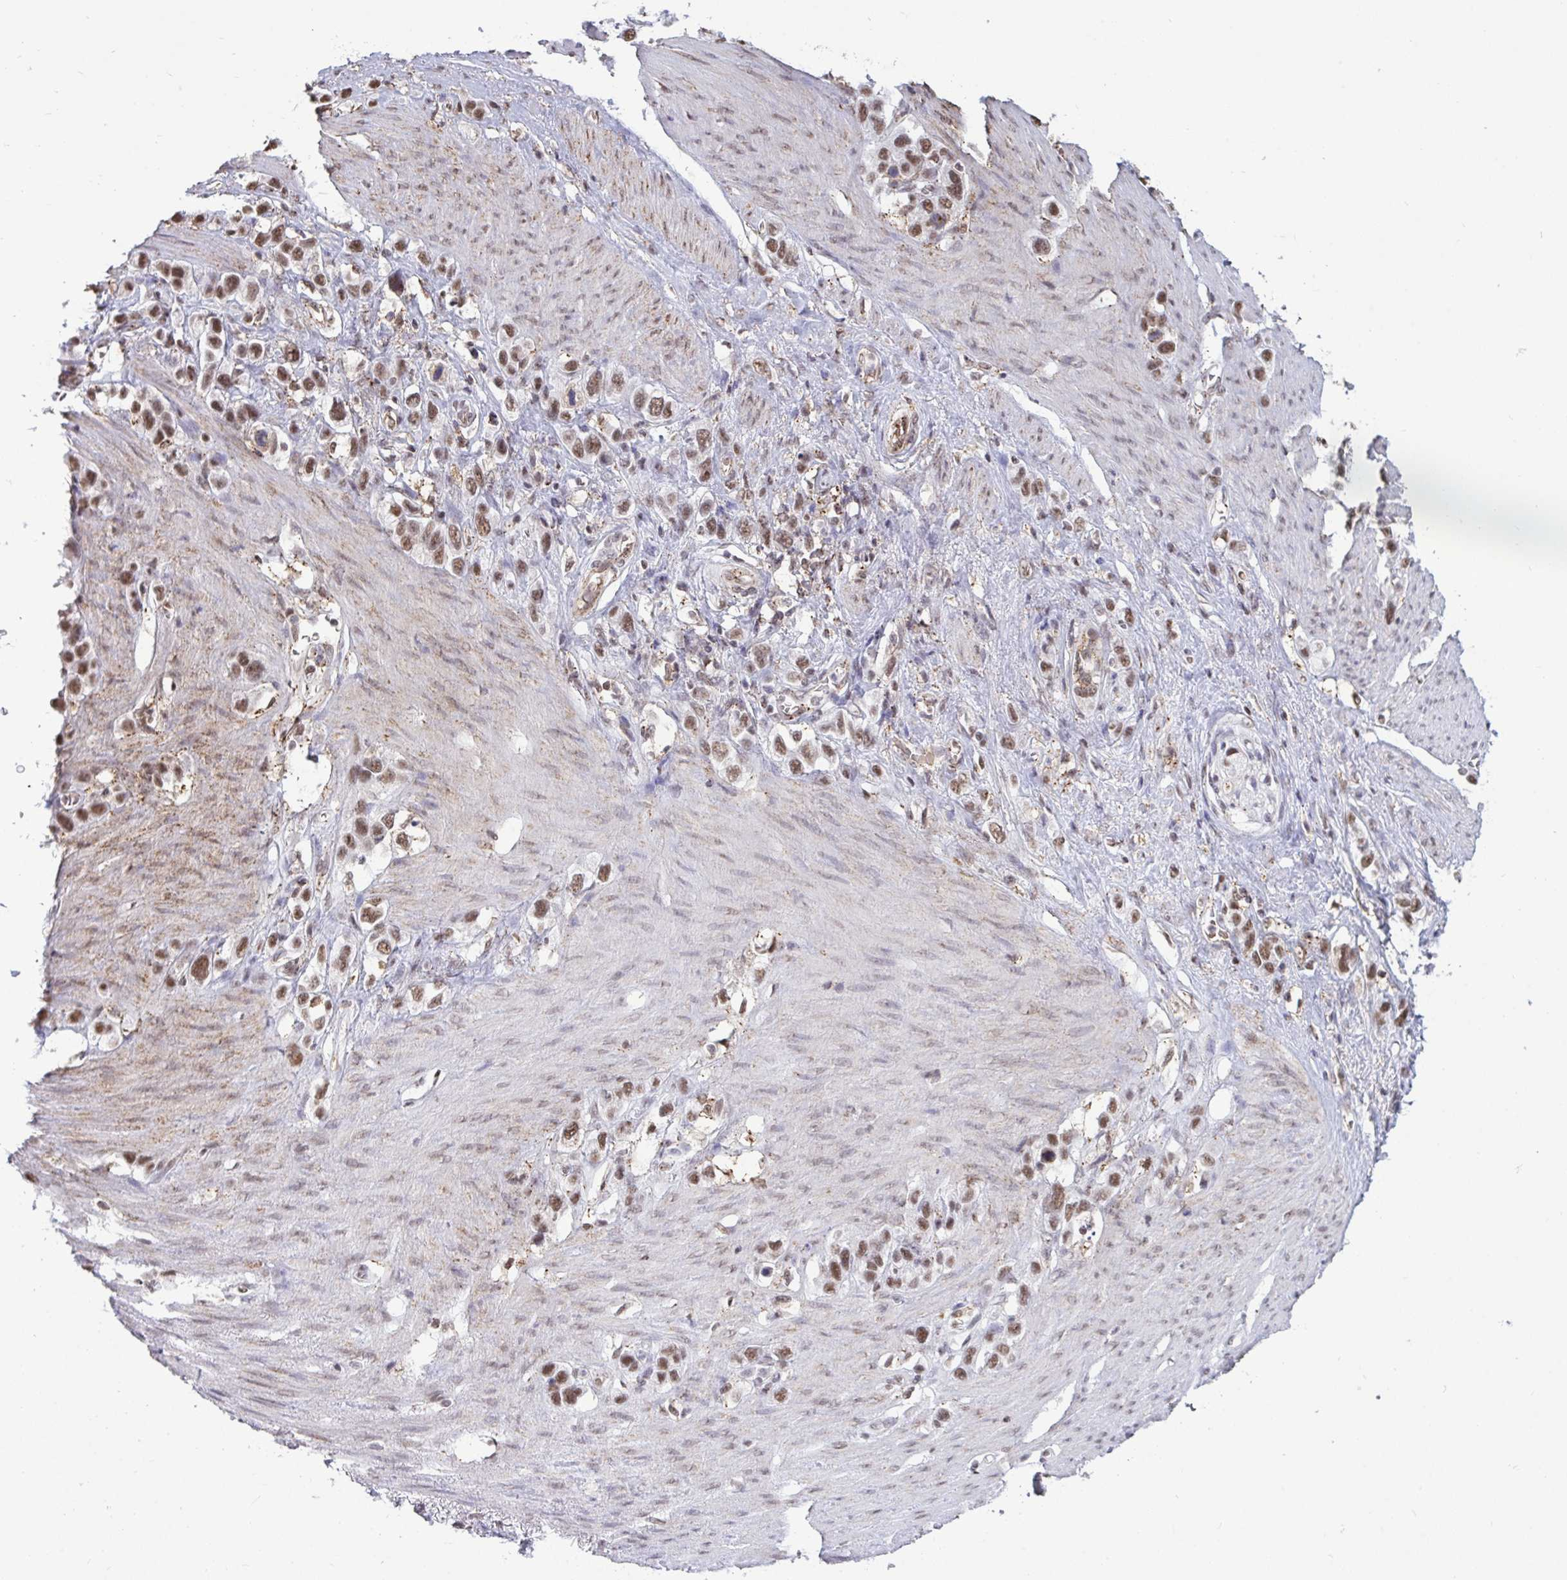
{"staining": {"intensity": "moderate", "quantity": ">75%", "location": "nuclear"}, "tissue": "stomach cancer", "cell_type": "Tumor cells", "image_type": "cancer", "snomed": [{"axis": "morphology", "description": "Adenocarcinoma, NOS"}, {"axis": "topography", "description": "Stomach"}], "caption": "Immunohistochemical staining of human adenocarcinoma (stomach) shows medium levels of moderate nuclear protein positivity in approximately >75% of tumor cells. The staining is performed using DAB brown chromogen to label protein expression. The nuclei are counter-stained blue using hematoxylin.", "gene": "PUF60", "patient": {"sex": "female", "age": 65}}